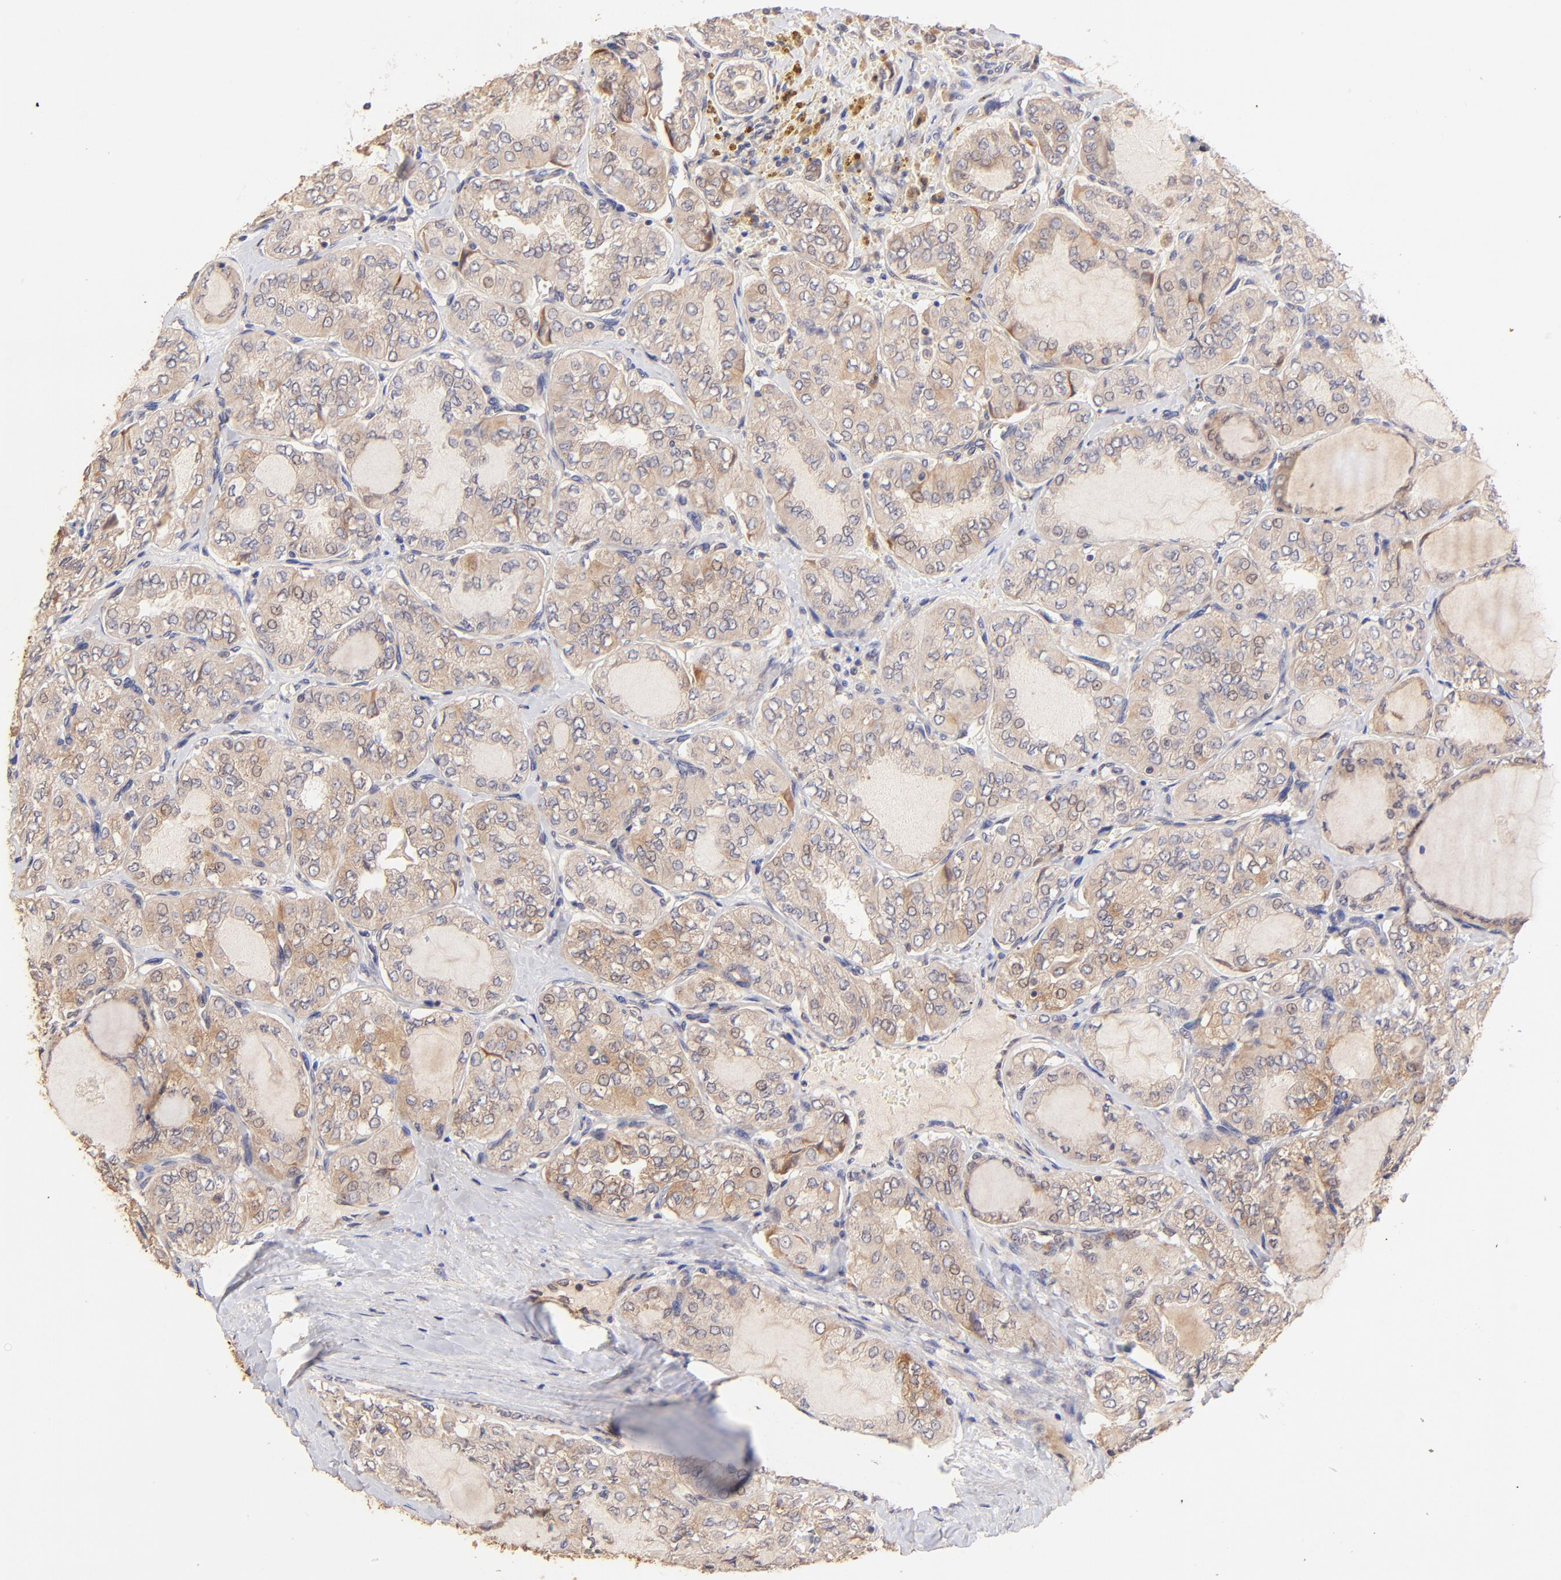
{"staining": {"intensity": "moderate", "quantity": ">75%", "location": "cytoplasmic/membranous"}, "tissue": "thyroid cancer", "cell_type": "Tumor cells", "image_type": "cancer", "snomed": [{"axis": "morphology", "description": "Papillary adenocarcinoma, NOS"}, {"axis": "topography", "description": "Thyroid gland"}], "caption": "Protein expression by IHC shows moderate cytoplasmic/membranous expression in about >75% of tumor cells in thyroid cancer (papillary adenocarcinoma).", "gene": "TNFAIP3", "patient": {"sex": "male", "age": 20}}